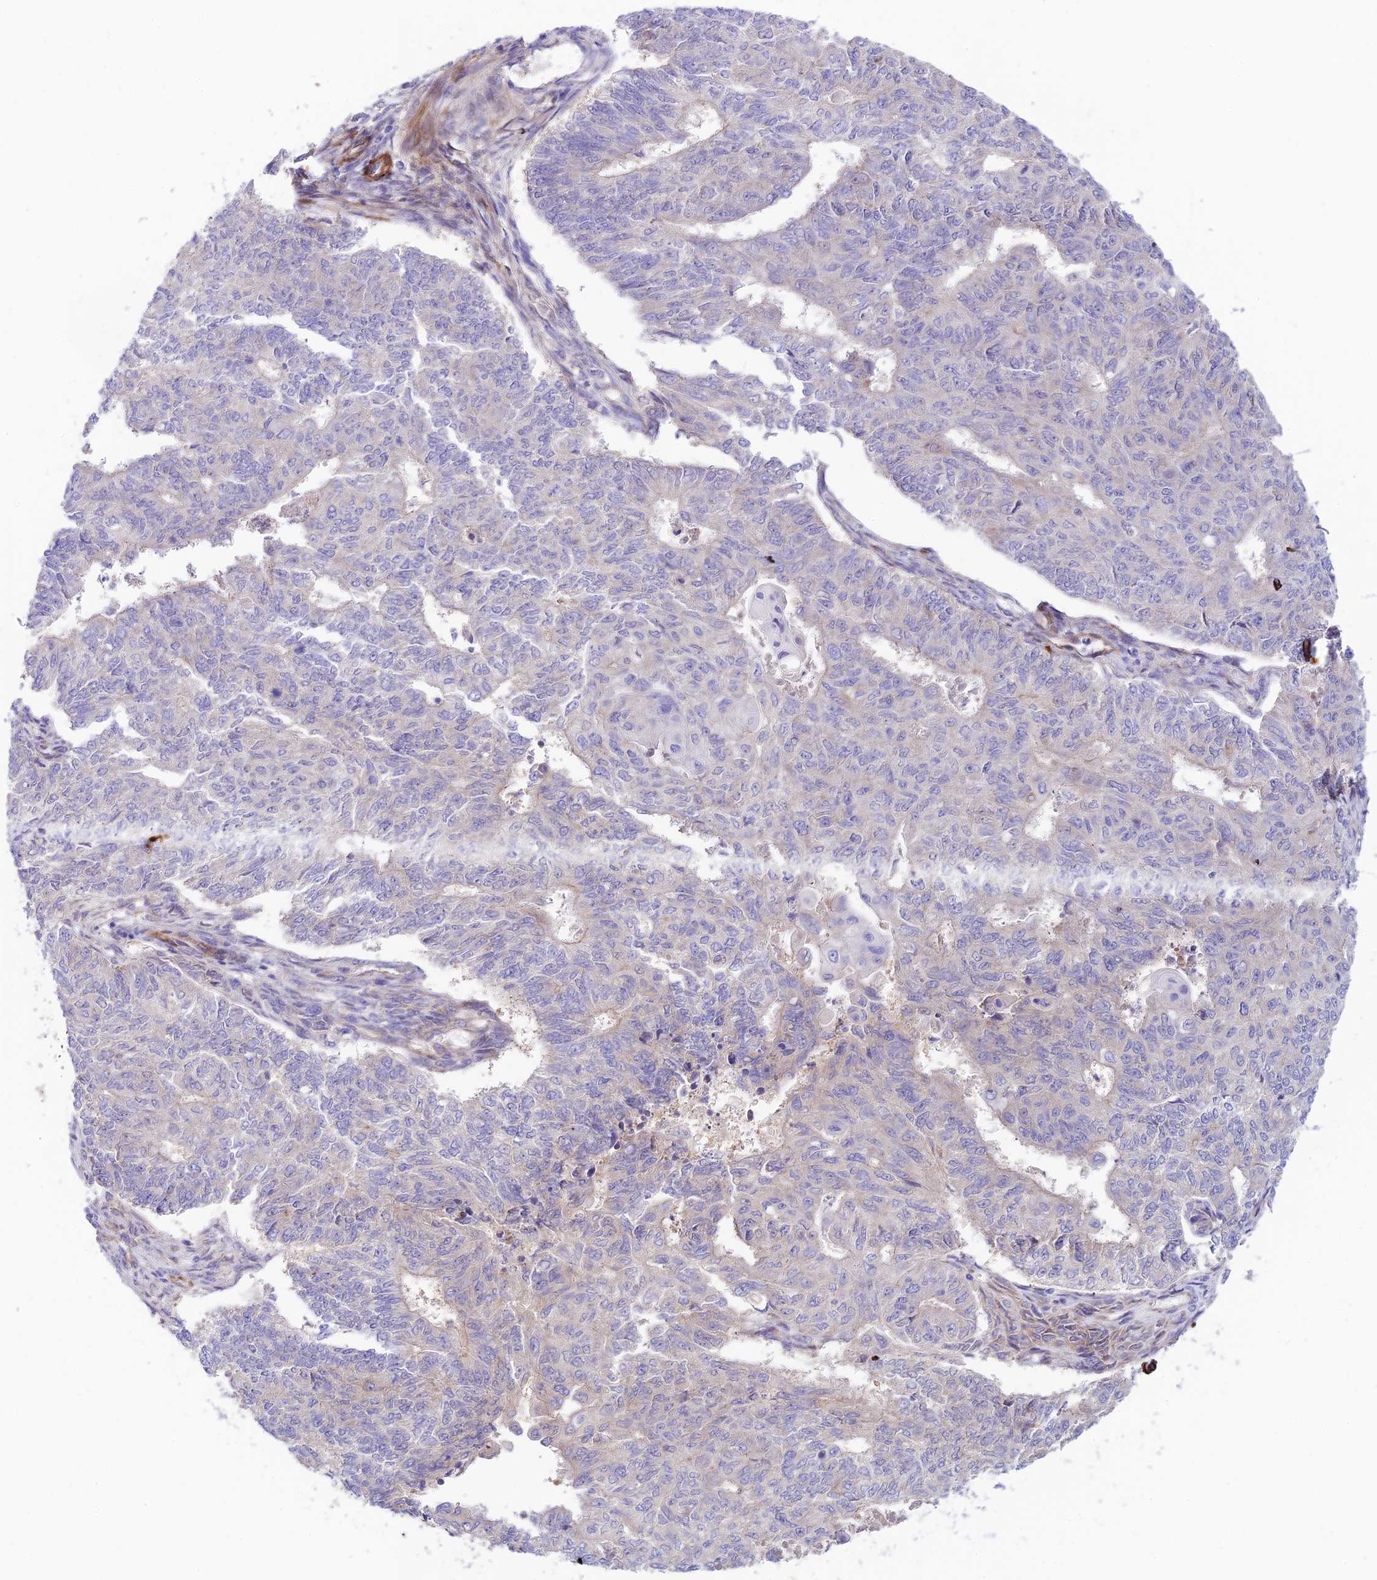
{"staining": {"intensity": "negative", "quantity": "none", "location": "none"}, "tissue": "endometrial cancer", "cell_type": "Tumor cells", "image_type": "cancer", "snomed": [{"axis": "morphology", "description": "Adenocarcinoma, NOS"}, {"axis": "topography", "description": "Endometrium"}], "caption": "Immunohistochemistry image of human endometrial adenocarcinoma stained for a protein (brown), which shows no staining in tumor cells.", "gene": "ANKRD50", "patient": {"sex": "female", "age": 32}}